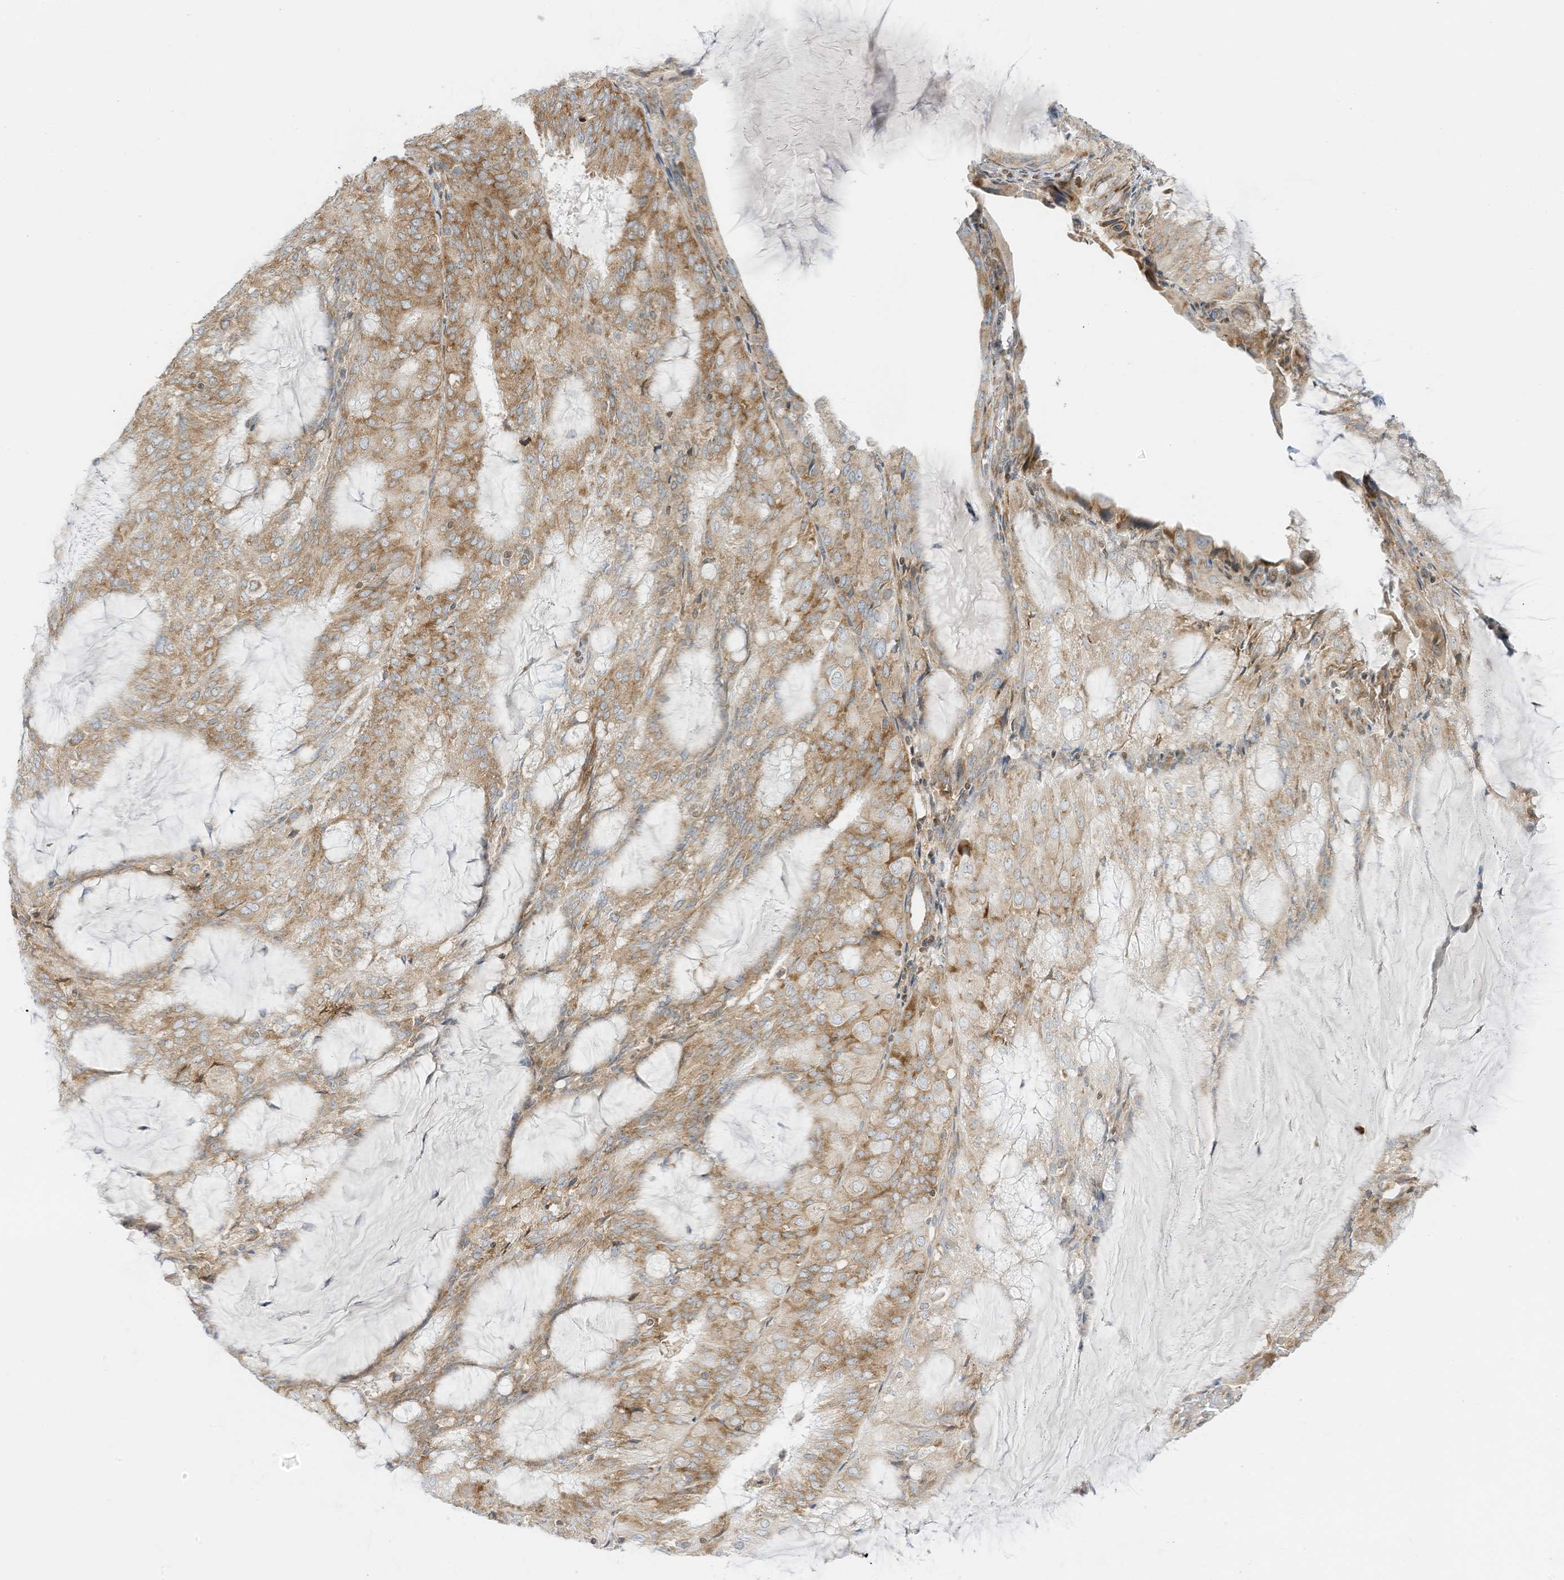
{"staining": {"intensity": "moderate", "quantity": ">75%", "location": "cytoplasmic/membranous"}, "tissue": "endometrial cancer", "cell_type": "Tumor cells", "image_type": "cancer", "snomed": [{"axis": "morphology", "description": "Adenocarcinoma, NOS"}, {"axis": "topography", "description": "Endometrium"}], "caption": "A histopathology image showing moderate cytoplasmic/membranous expression in approximately >75% of tumor cells in endometrial cancer, as visualized by brown immunohistochemical staining.", "gene": "EDF1", "patient": {"sex": "female", "age": 81}}